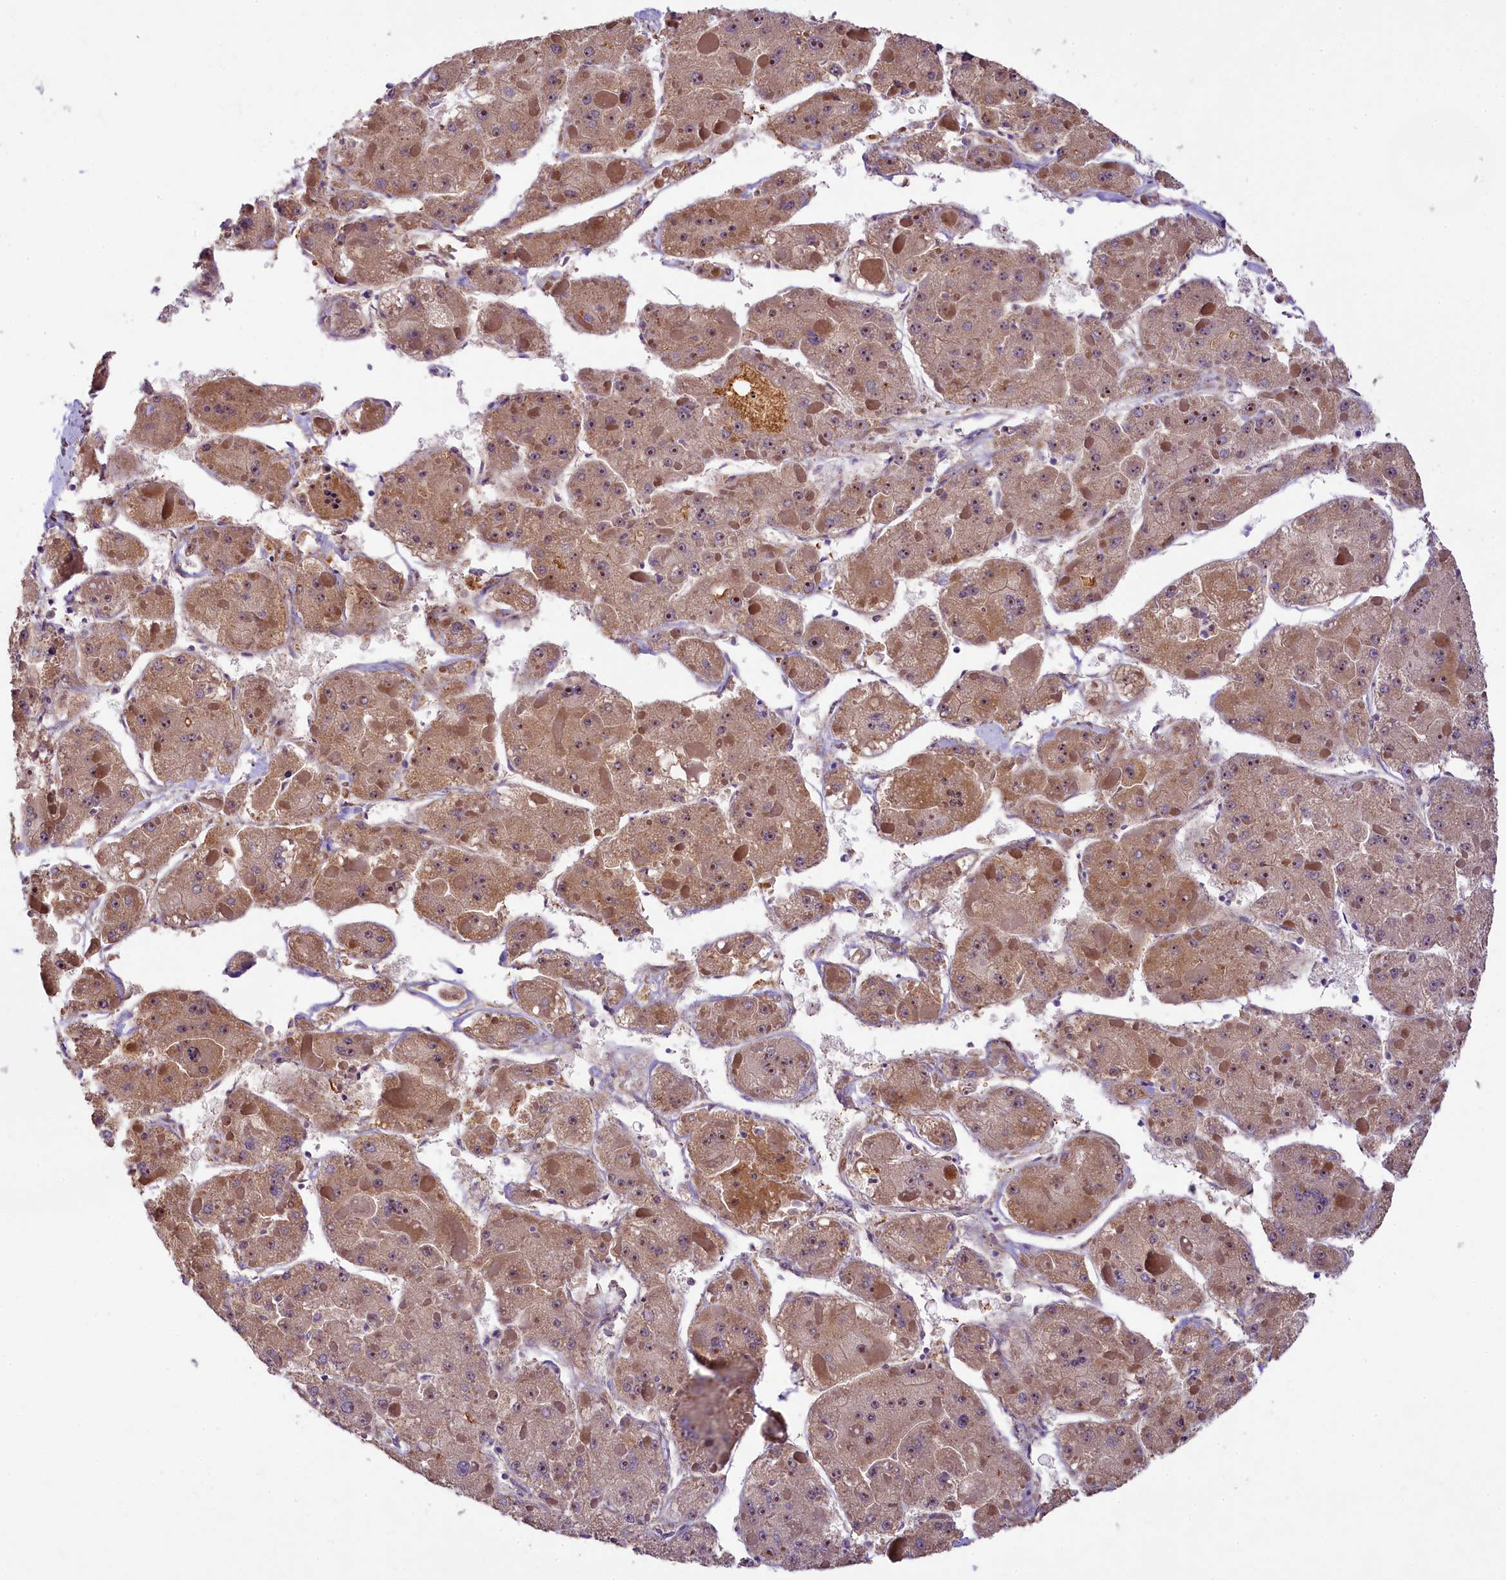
{"staining": {"intensity": "weak", "quantity": ">75%", "location": "cytoplasmic/membranous,nuclear"}, "tissue": "liver cancer", "cell_type": "Tumor cells", "image_type": "cancer", "snomed": [{"axis": "morphology", "description": "Carcinoma, Hepatocellular, NOS"}, {"axis": "topography", "description": "Liver"}], "caption": "Tumor cells show weak cytoplasmic/membranous and nuclear staining in approximately >75% of cells in liver cancer.", "gene": "UBXN6", "patient": {"sex": "female", "age": 73}}